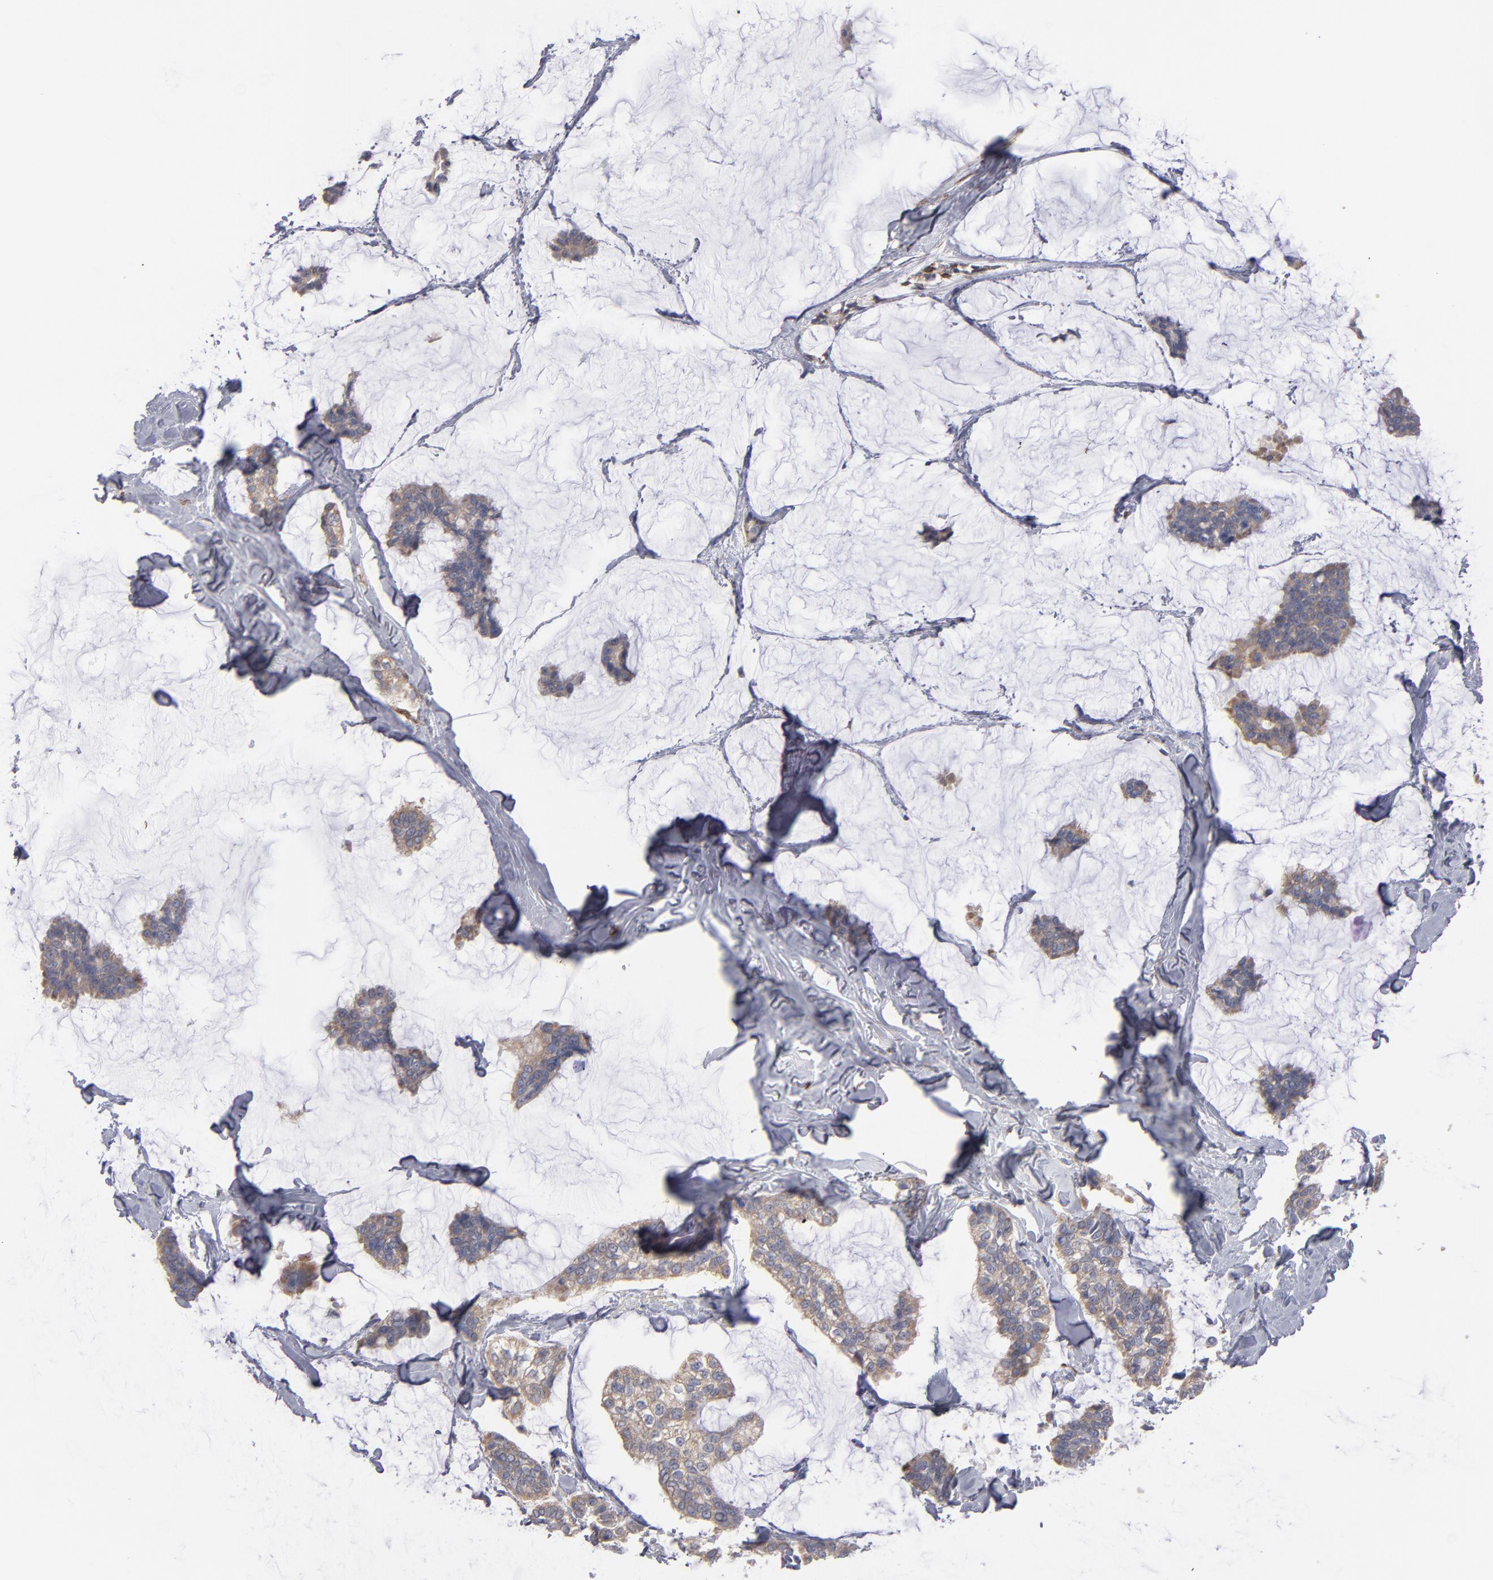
{"staining": {"intensity": "weak", "quantity": ">75%", "location": "cytoplasmic/membranous"}, "tissue": "breast cancer", "cell_type": "Tumor cells", "image_type": "cancer", "snomed": [{"axis": "morphology", "description": "Duct carcinoma"}, {"axis": "topography", "description": "Breast"}], "caption": "Breast intraductal carcinoma stained with a protein marker exhibits weak staining in tumor cells.", "gene": "SLMAP", "patient": {"sex": "female", "age": 93}}